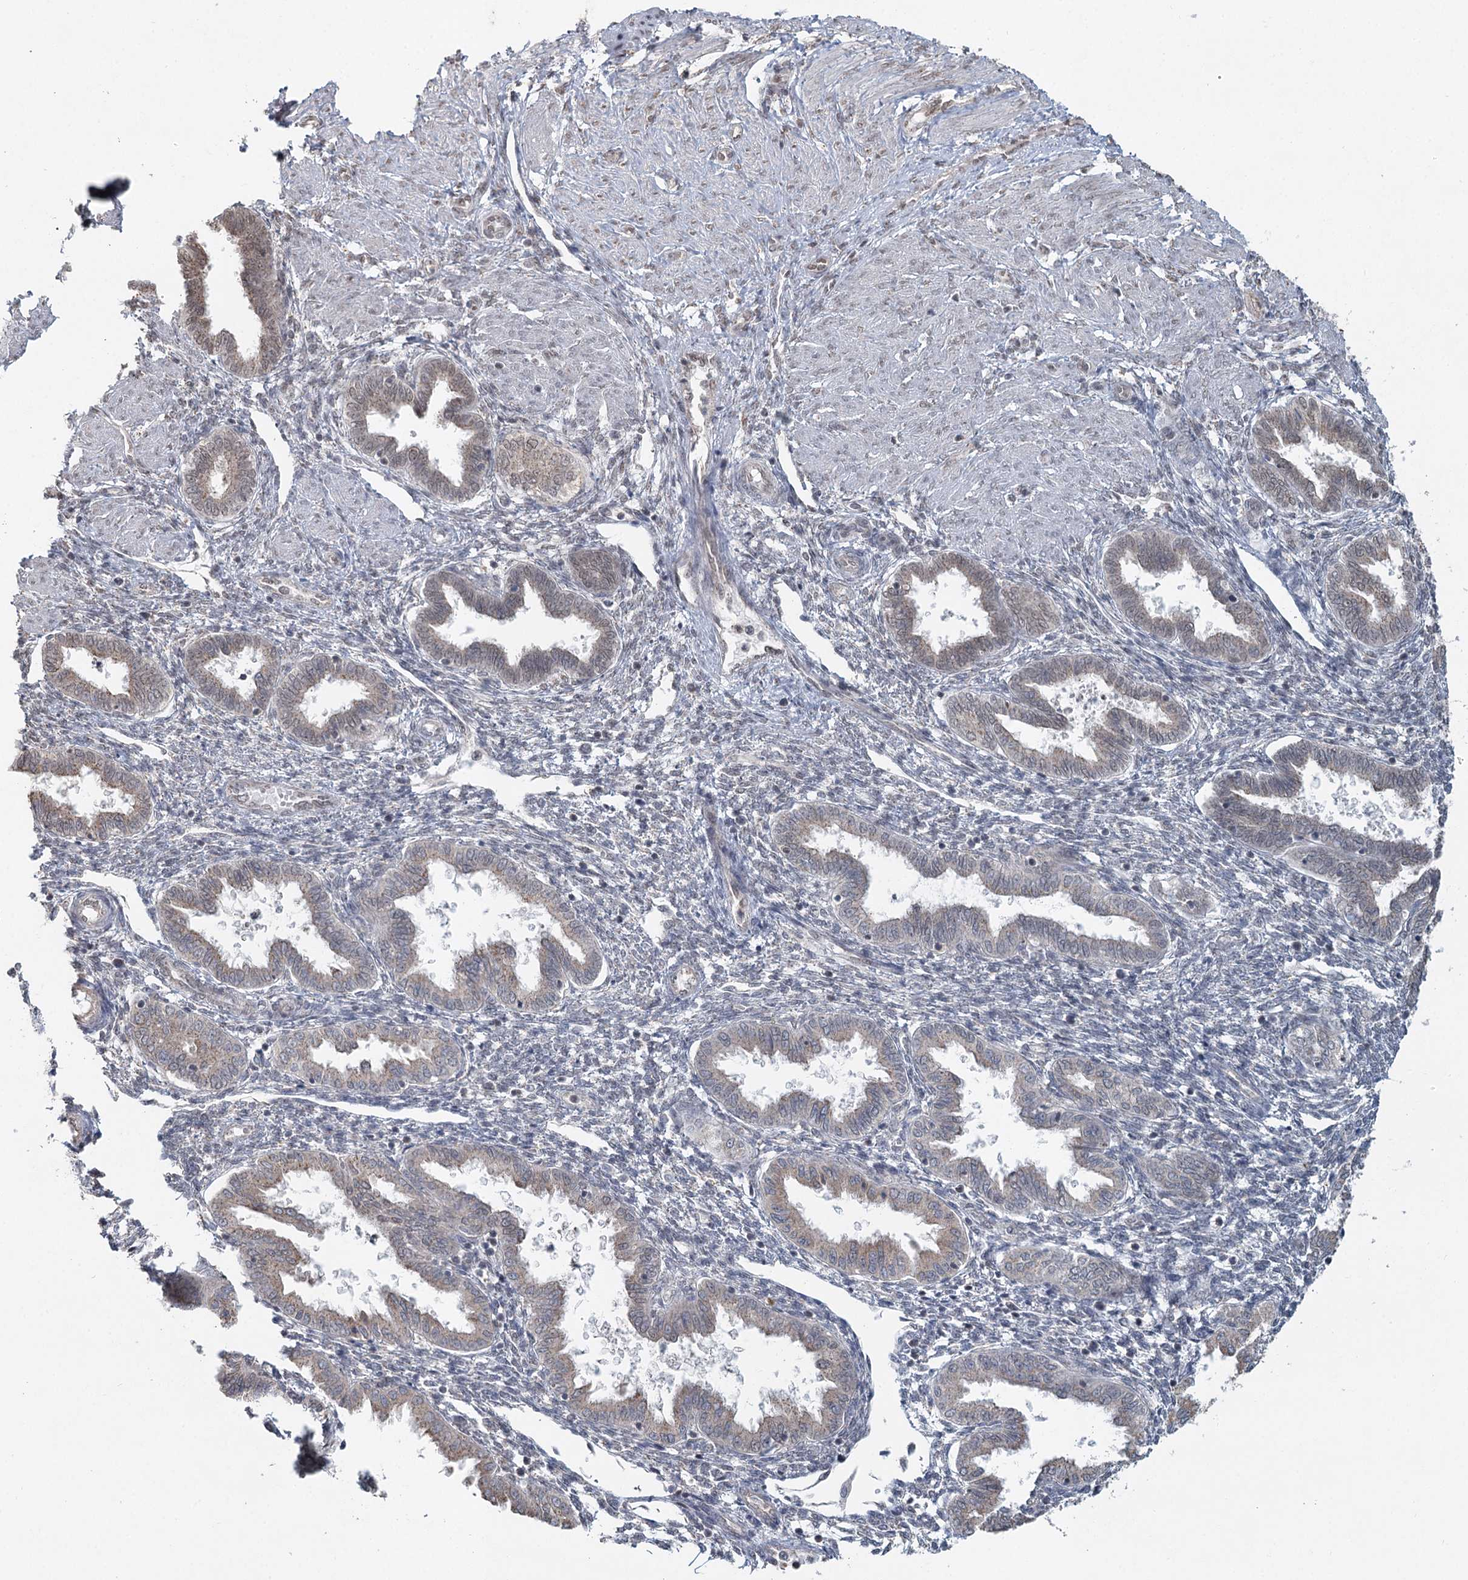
{"staining": {"intensity": "negative", "quantity": "none", "location": "none"}, "tissue": "endometrium", "cell_type": "Cells in endometrial stroma", "image_type": "normal", "snomed": [{"axis": "morphology", "description": "Normal tissue, NOS"}, {"axis": "topography", "description": "Endometrium"}], "caption": "This photomicrograph is of unremarkable endometrium stained with immunohistochemistry (IHC) to label a protein in brown with the nuclei are counter-stained blue. There is no staining in cells in endometrial stroma.", "gene": "GPALPP1", "patient": {"sex": "female", "age": 33}}